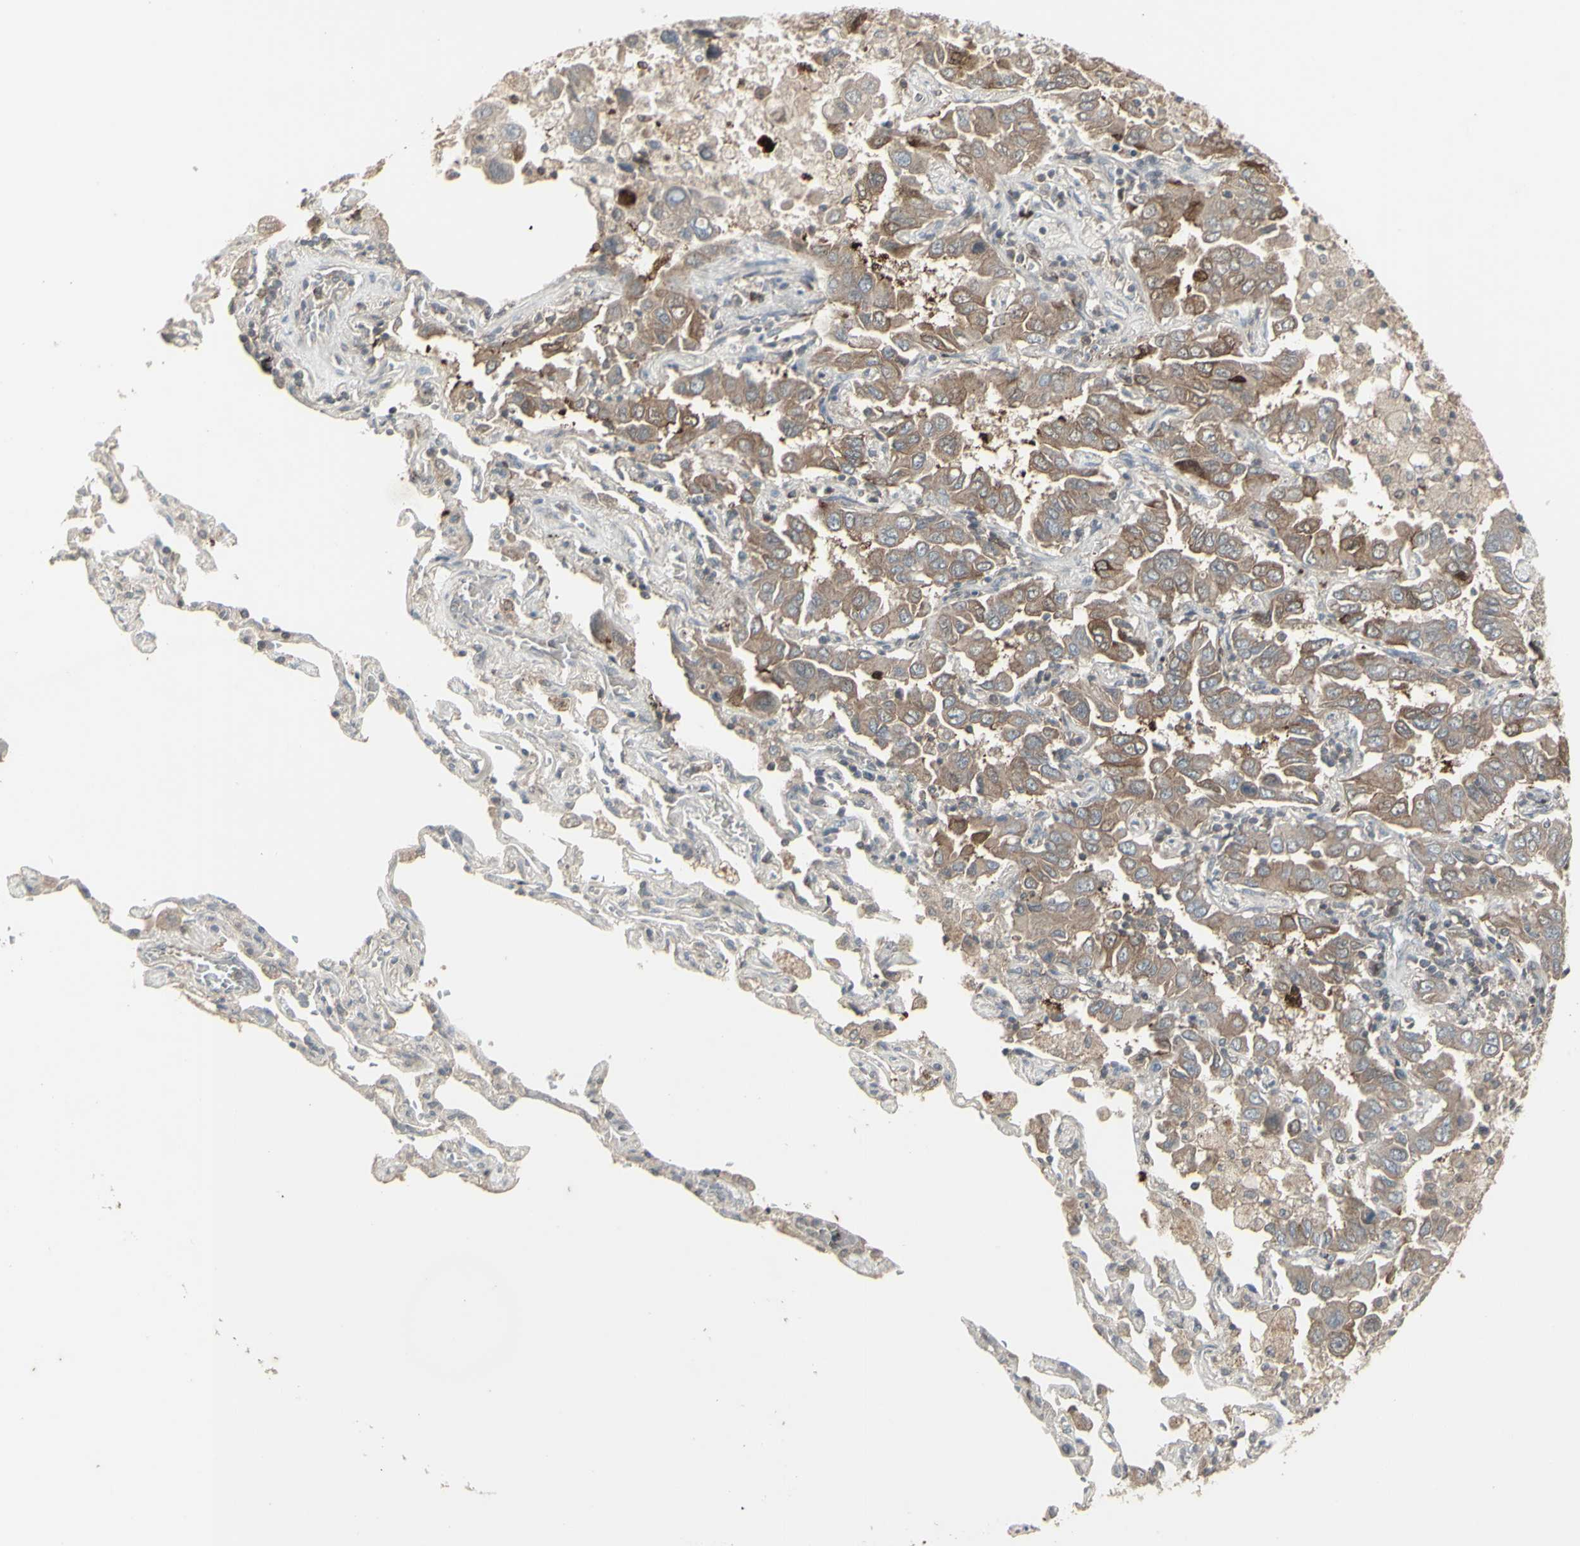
{"staining": {"intensity": "moderate", "quantity": "25%-75%", "location": "cytoplasmic/membranous"}, "tissue": "lung cancer", "cell_type": "Tumor cells", "image_type": "cancer", "snomed": [{"axis": "morphology", "description": "Adenocarcinoma, NOS"}, {"axis": "topography", "description": "Lung"}], "caption": "High-power microscopy captured an immunohistochemistry (IHC) micrograph of adenocarcinoma (lung), revealing moderate cytoplasmic/membranous positivity in approximately 25%-75% of tumor cells.", "gene": "CSK", "patient": {"sex": "male", "age": 64}}